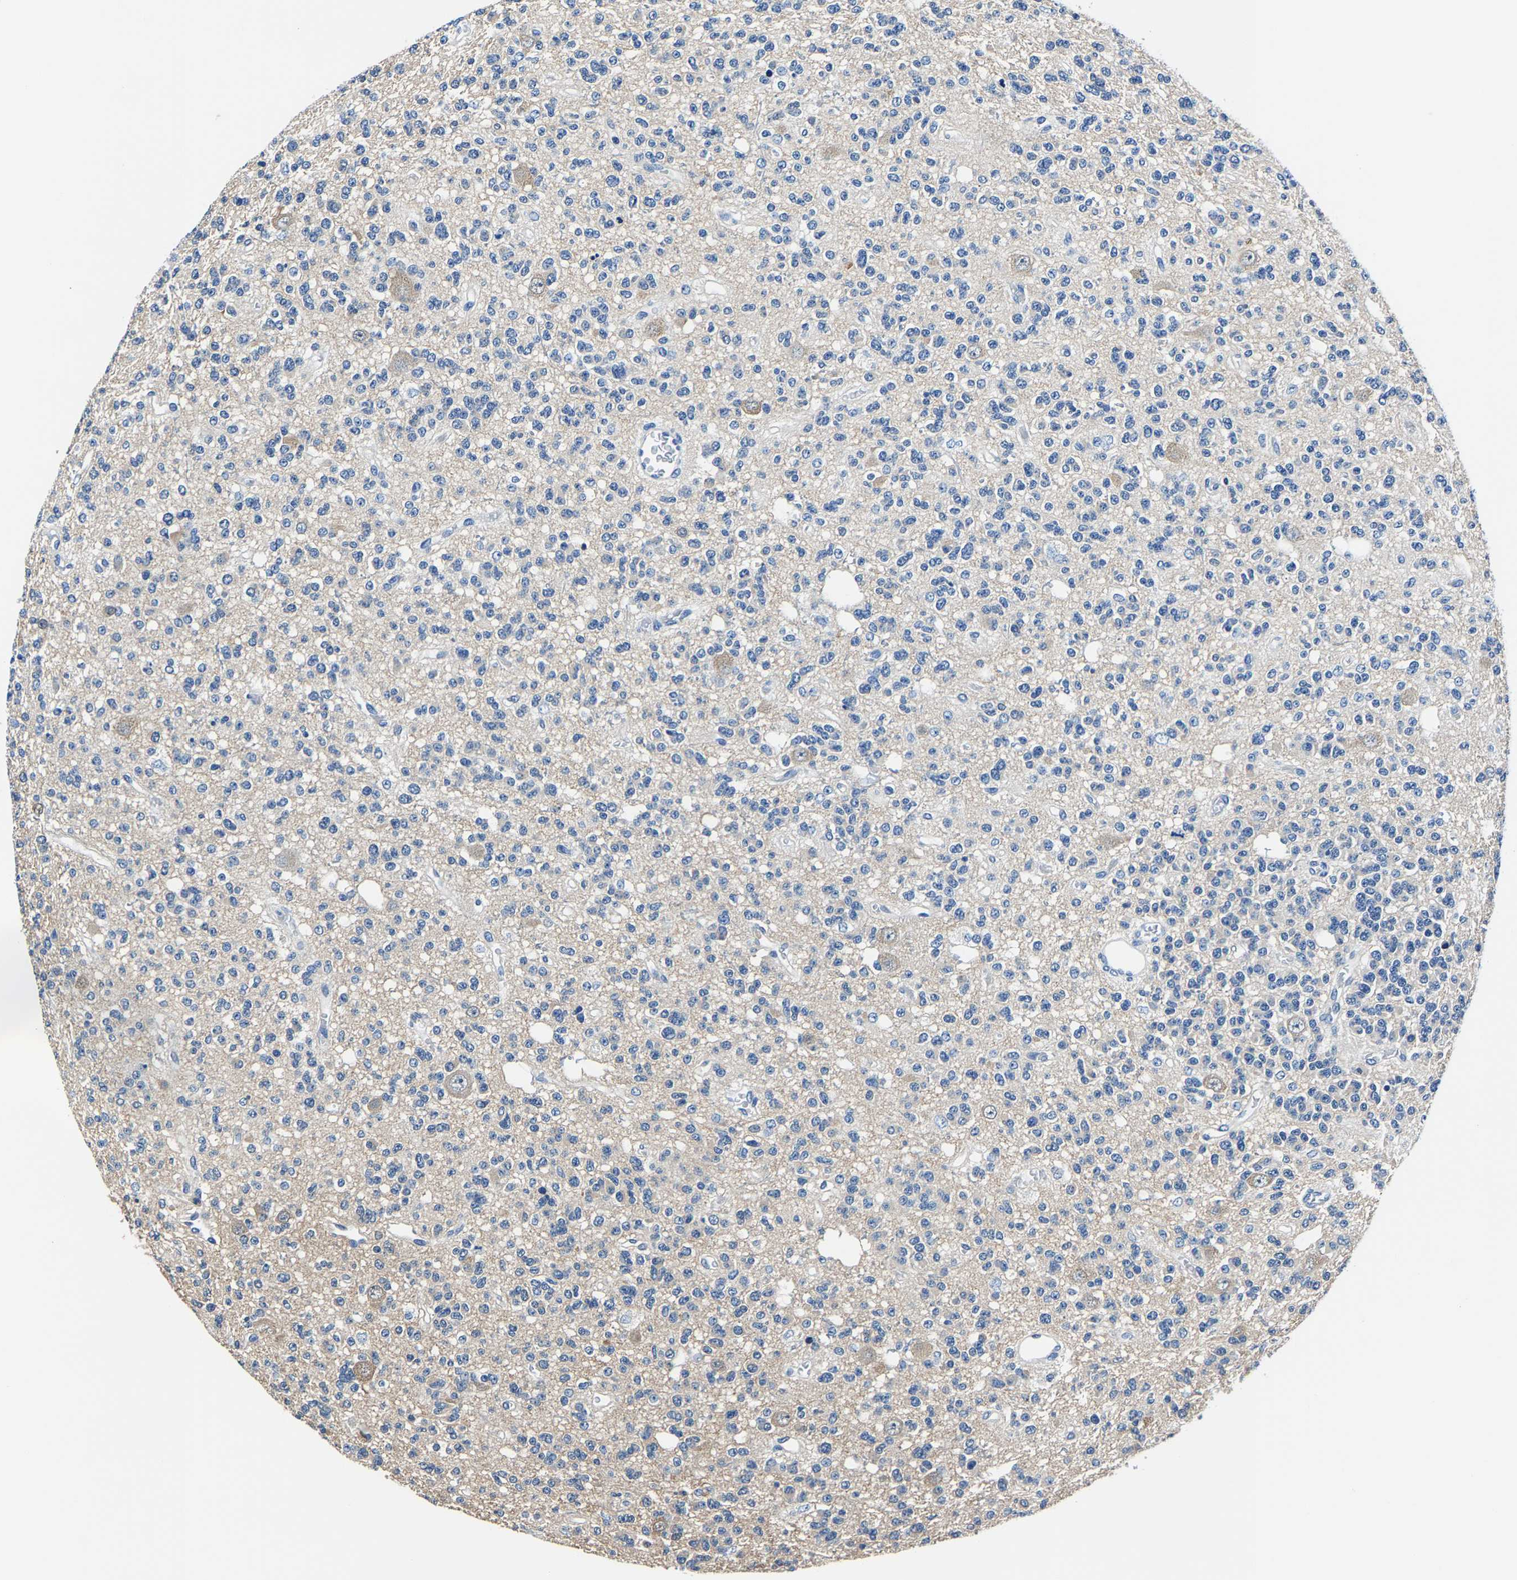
{"staining": {"intensity": "negative", "quantity": "none", "location": "none"}, "tissue": "glioma", "cell_type": "Tumor cells", "image_type": "cancer", "snomed": [{"axis": "morphology", "description": "Glioma, malignant, Low grade"}, {"axis": "topography", "description": "Brain"}], "caption": "High magnification brightfield microscopy of malignant low-grade glioma stained with DAB (brown) and counterstained with hematoxylin (blue): tumor cells show no significant positivity.", "gene": "ALDOB", "patient": {"sex": "male", "age": 38}}